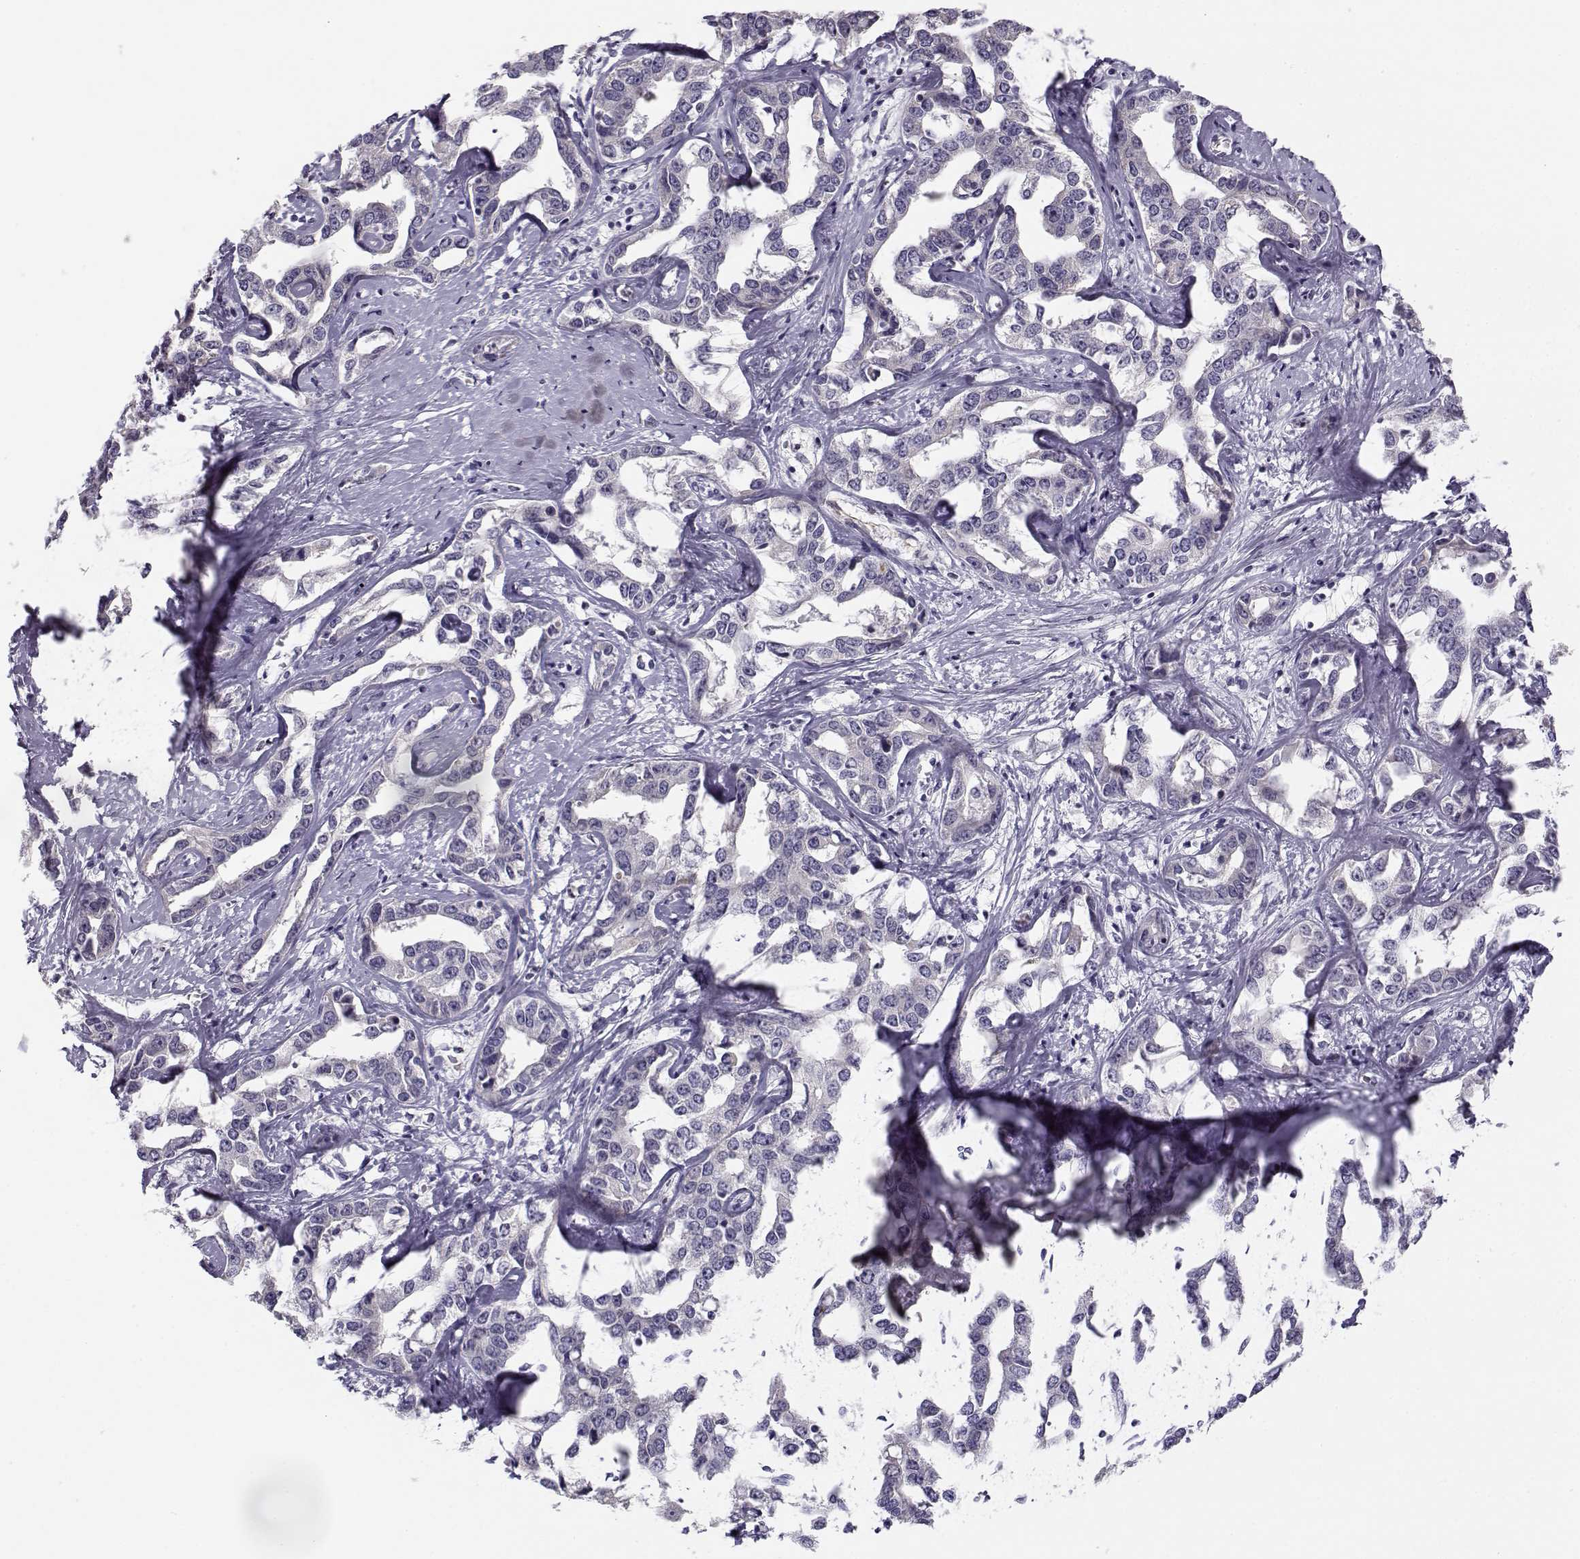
{"staining": {"intensity": "negative", "quantity": "none", "location": "none"}, "tissue": "liver cancer", "cell_type": "Tumor cells", "image_type": "cancer", "snomed": [{"axis": "morphology", "description": "Cholangiocarcinoma"}, {"axis": "topography", "description": "Liver"}], "caption": "Cholangiocarcinoma (liver) stained for a protein using immunohistochemistry (IHC) reveals no expression tumor cells.", "gene": "DDX25", "patient": {"sex": "male", "age": 59}}